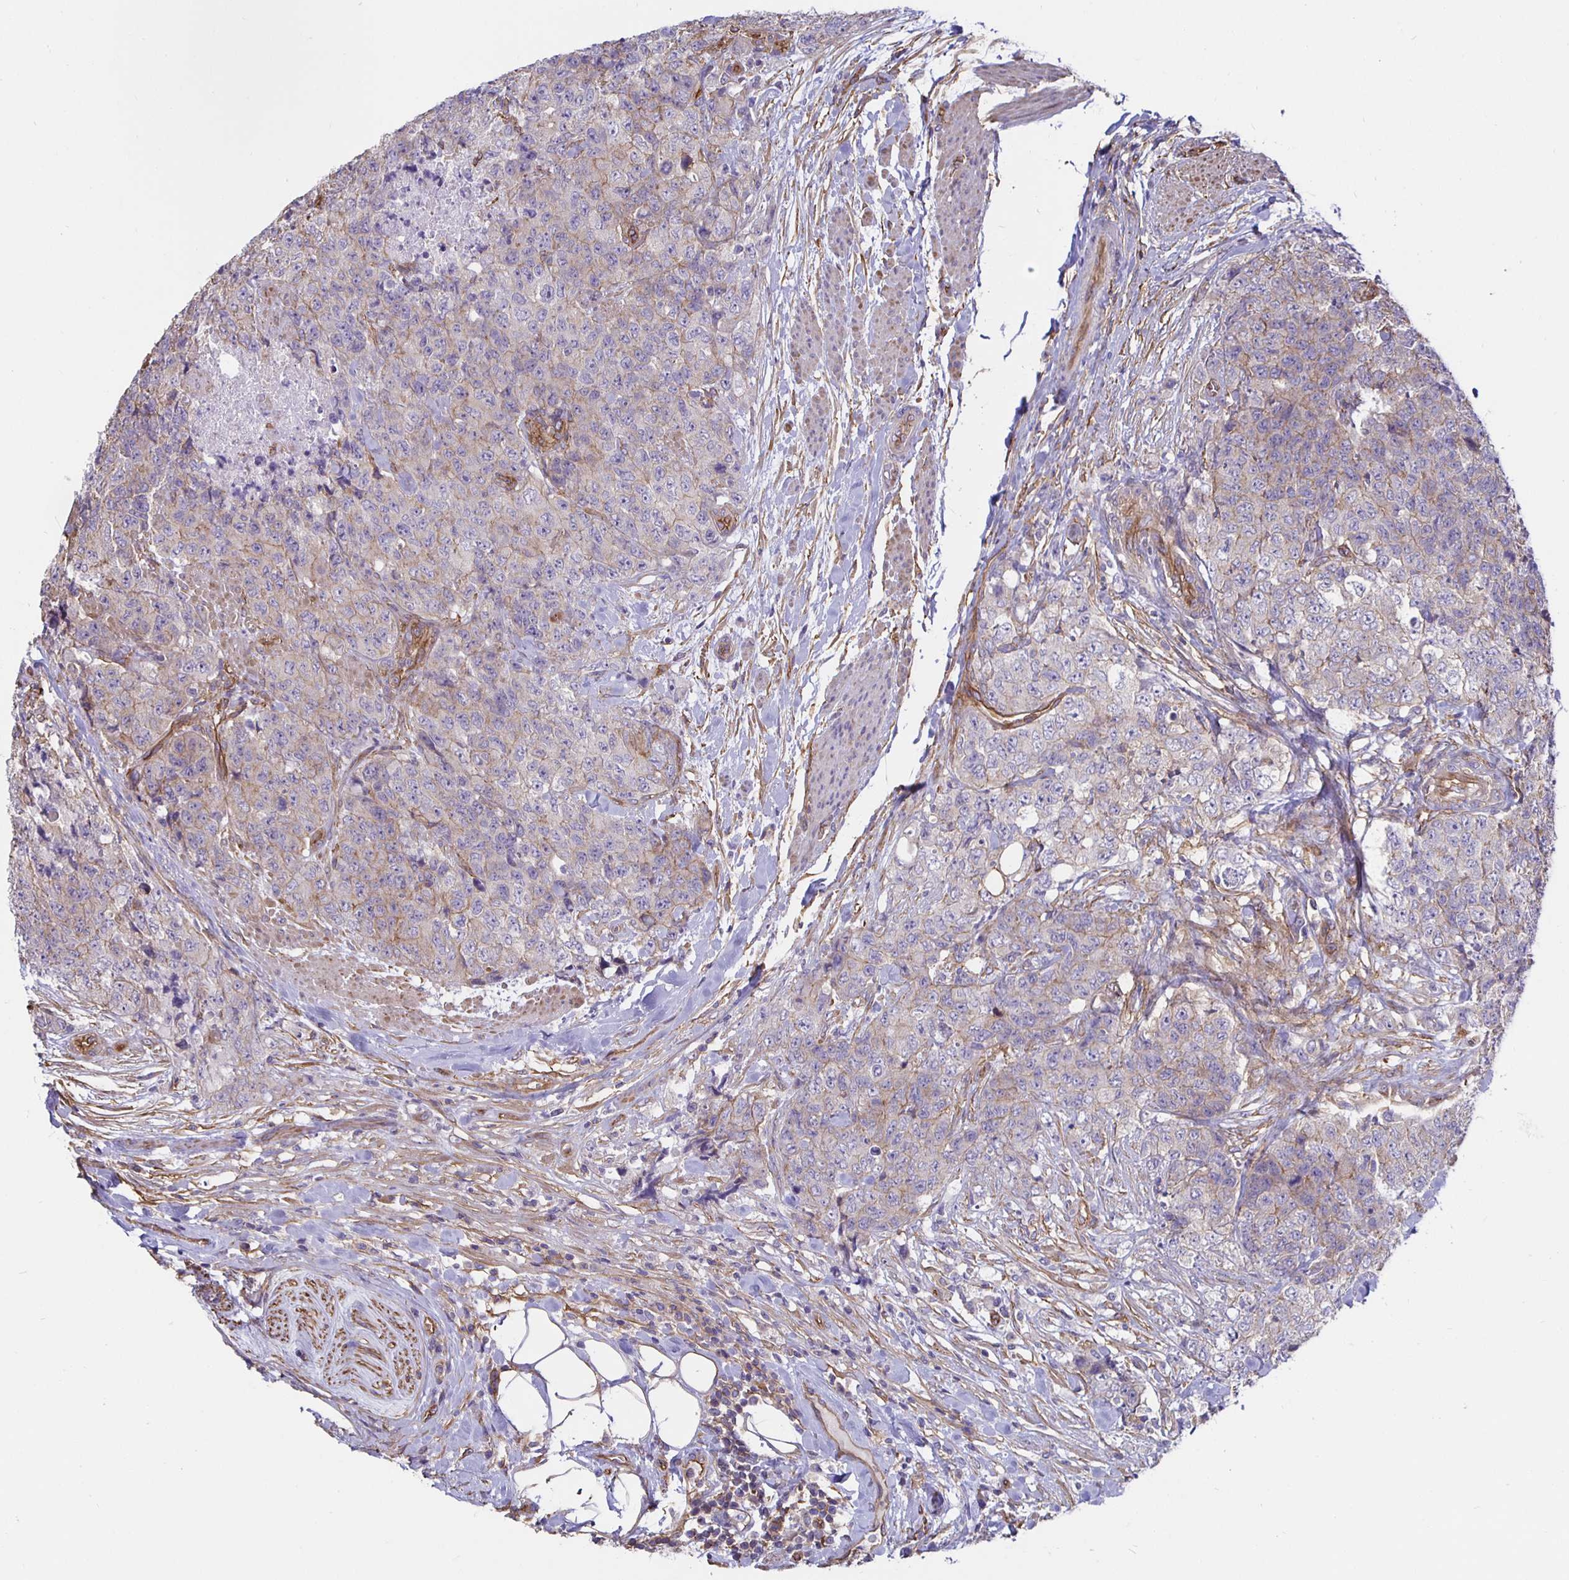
{"staining": {"intensity": "weak", "quantity": "<25%", "location": "cytoplasmic/membranous"}, "tissue": "urothelial cancer", "cell_type": "Tumor cells", "image_type": "cancer", "snomed": [{"axis": "morphology", "description": "Urothelial carcinoma, High grade"}, {"axis": "topography", "description": "Urinary bladder"}], "caption": "A histopathology image of urothelial cancer stained for a protein shows no brown staining in tumor cells.", "gene": "ARHGEF39", "patient": {"sex": "female", "age": 78}}